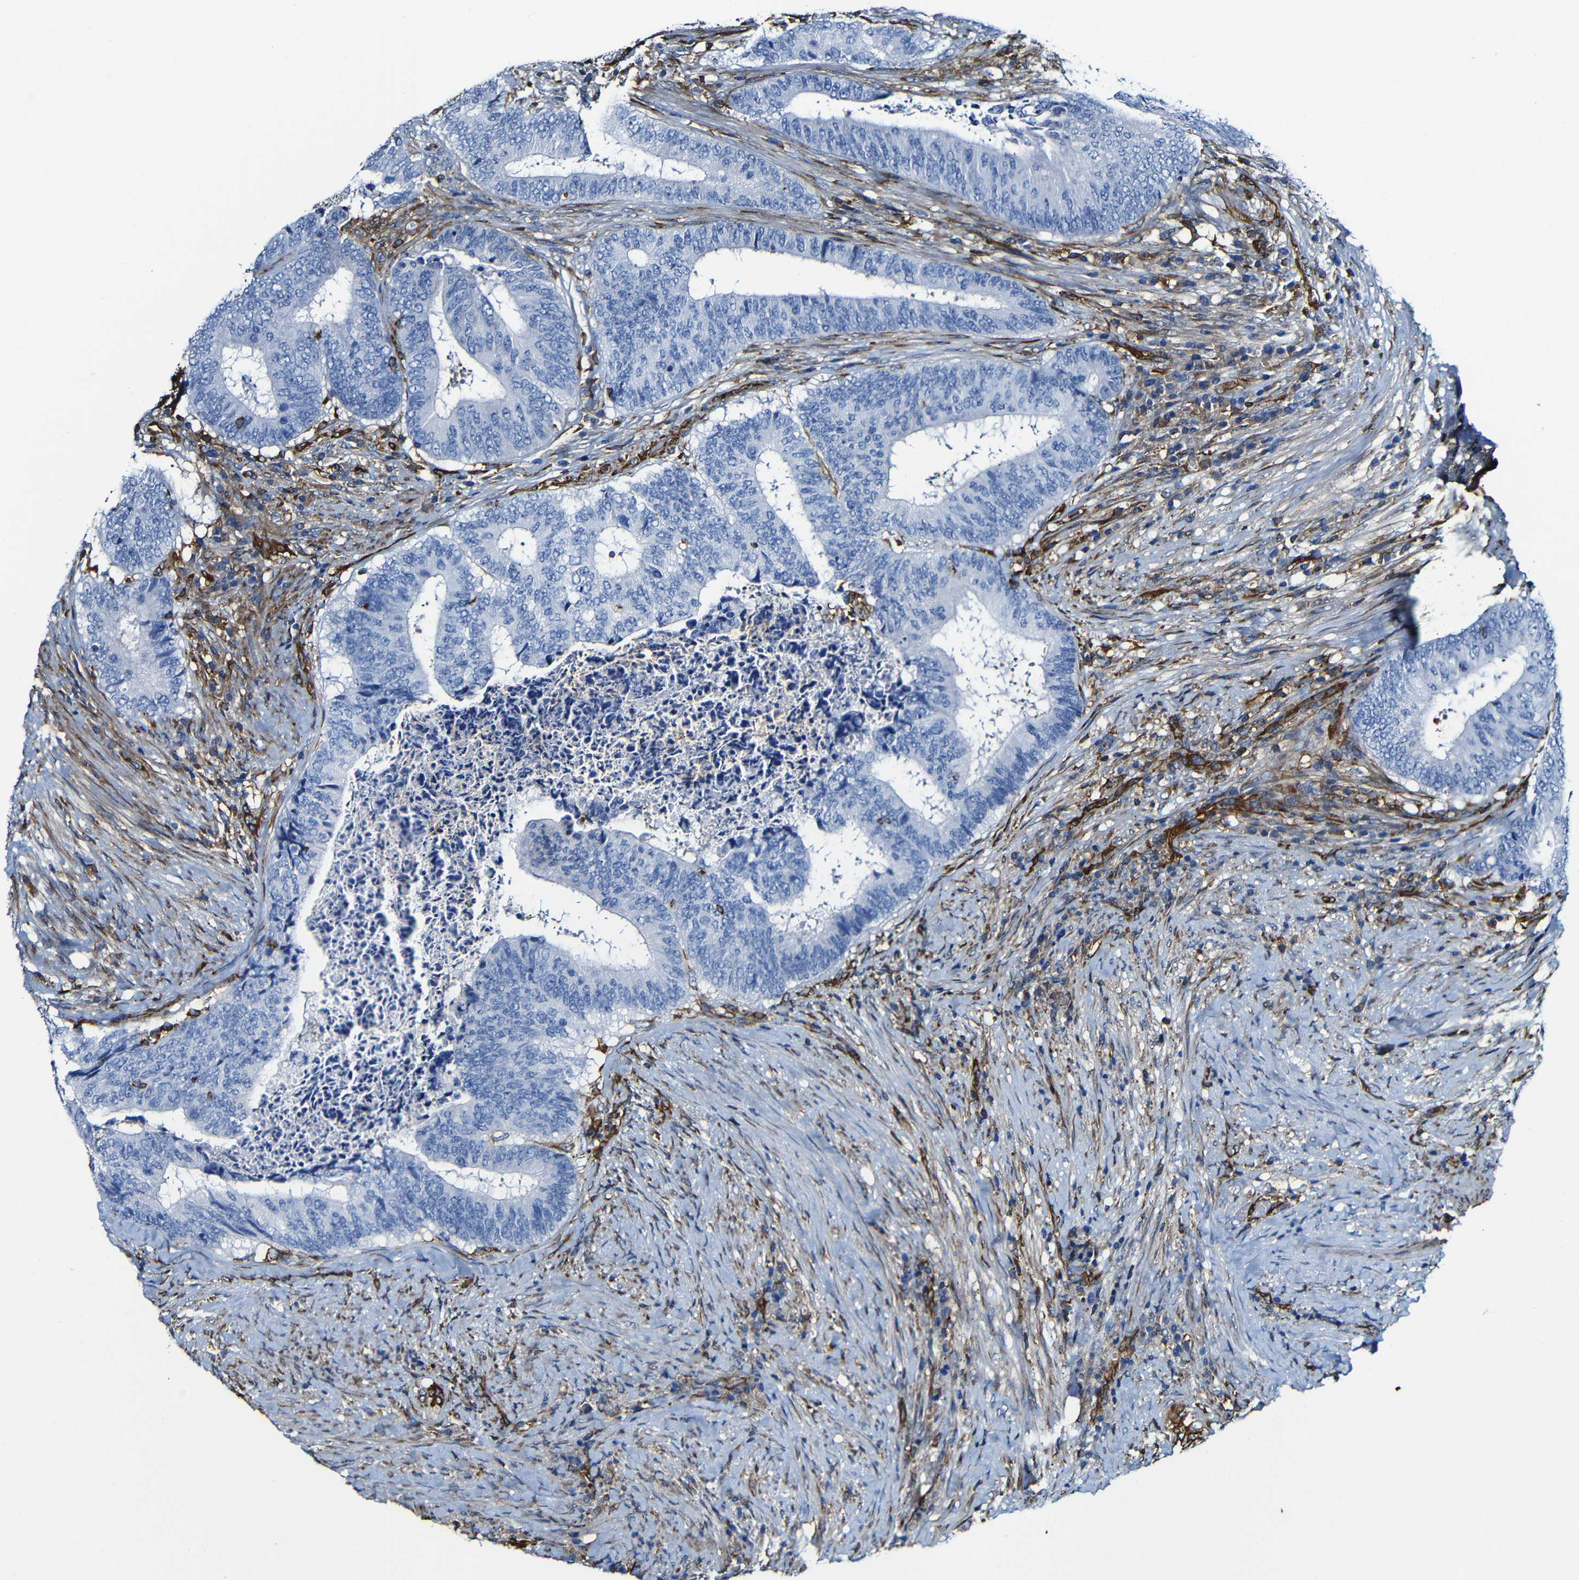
{"staining": {"intensity": "negative", "quantity": "none", "location": "none"}, "tissue": "colorectal cancer", "cell_type": "Tumor cells", "image_type": "cancer", "snomed": [{"axis": "morphology", "description": "Adenocarcinoma, NOS"}, {"axis": "topography", "description": "Rectum"}], "caption": "DAB (3,3'-diaminobenzidine) immunohistochemical staining of colorectal cancer (adenocarcinoma) displays no significant positivity in tumor cells. The staining is performed using DAB brown chromogen with nuclei counter-stained in using hematoxylin.", "gene": "MSN", "patient": {"sex": "male", "age": 72}}